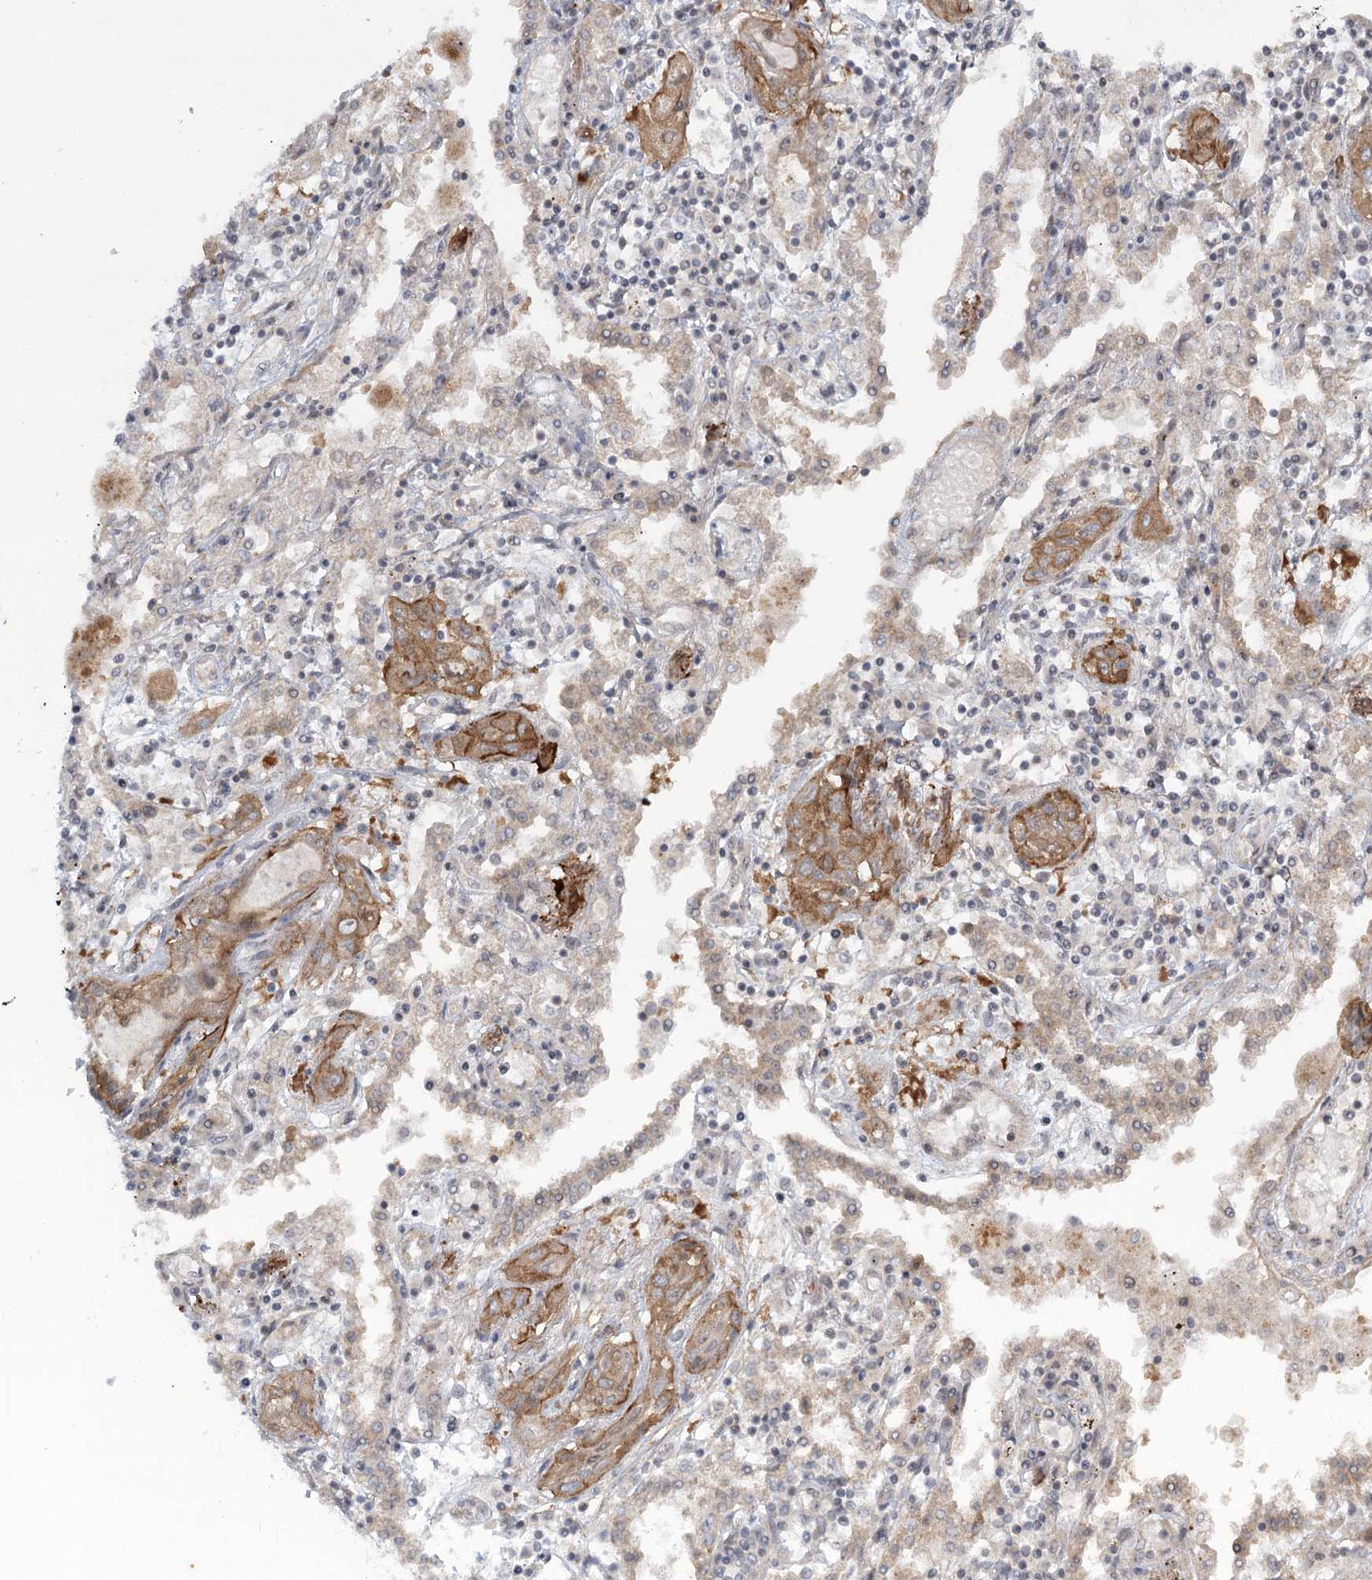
{"staining": {"intensity": "moderate", "quantity": ">75%", "location": "cytoplasmic/membranous"}, "tissue": "lung cancer", "cell_type": "Tumor cells", "image_type": "cancer", "snomed": [{"axis": "morphology", "description": "Squamous cell carcinoma, NOS"}, {"axis": "topography", "description": "Lung"}], "caption": "Squamous cell carcinoma (lung) tissue exhibits moderate cytoplasmic/membranous staining in about >75% of tumor cells", "gene": "SH2D3A", "patient": {"sex": "female", "age": 47}}